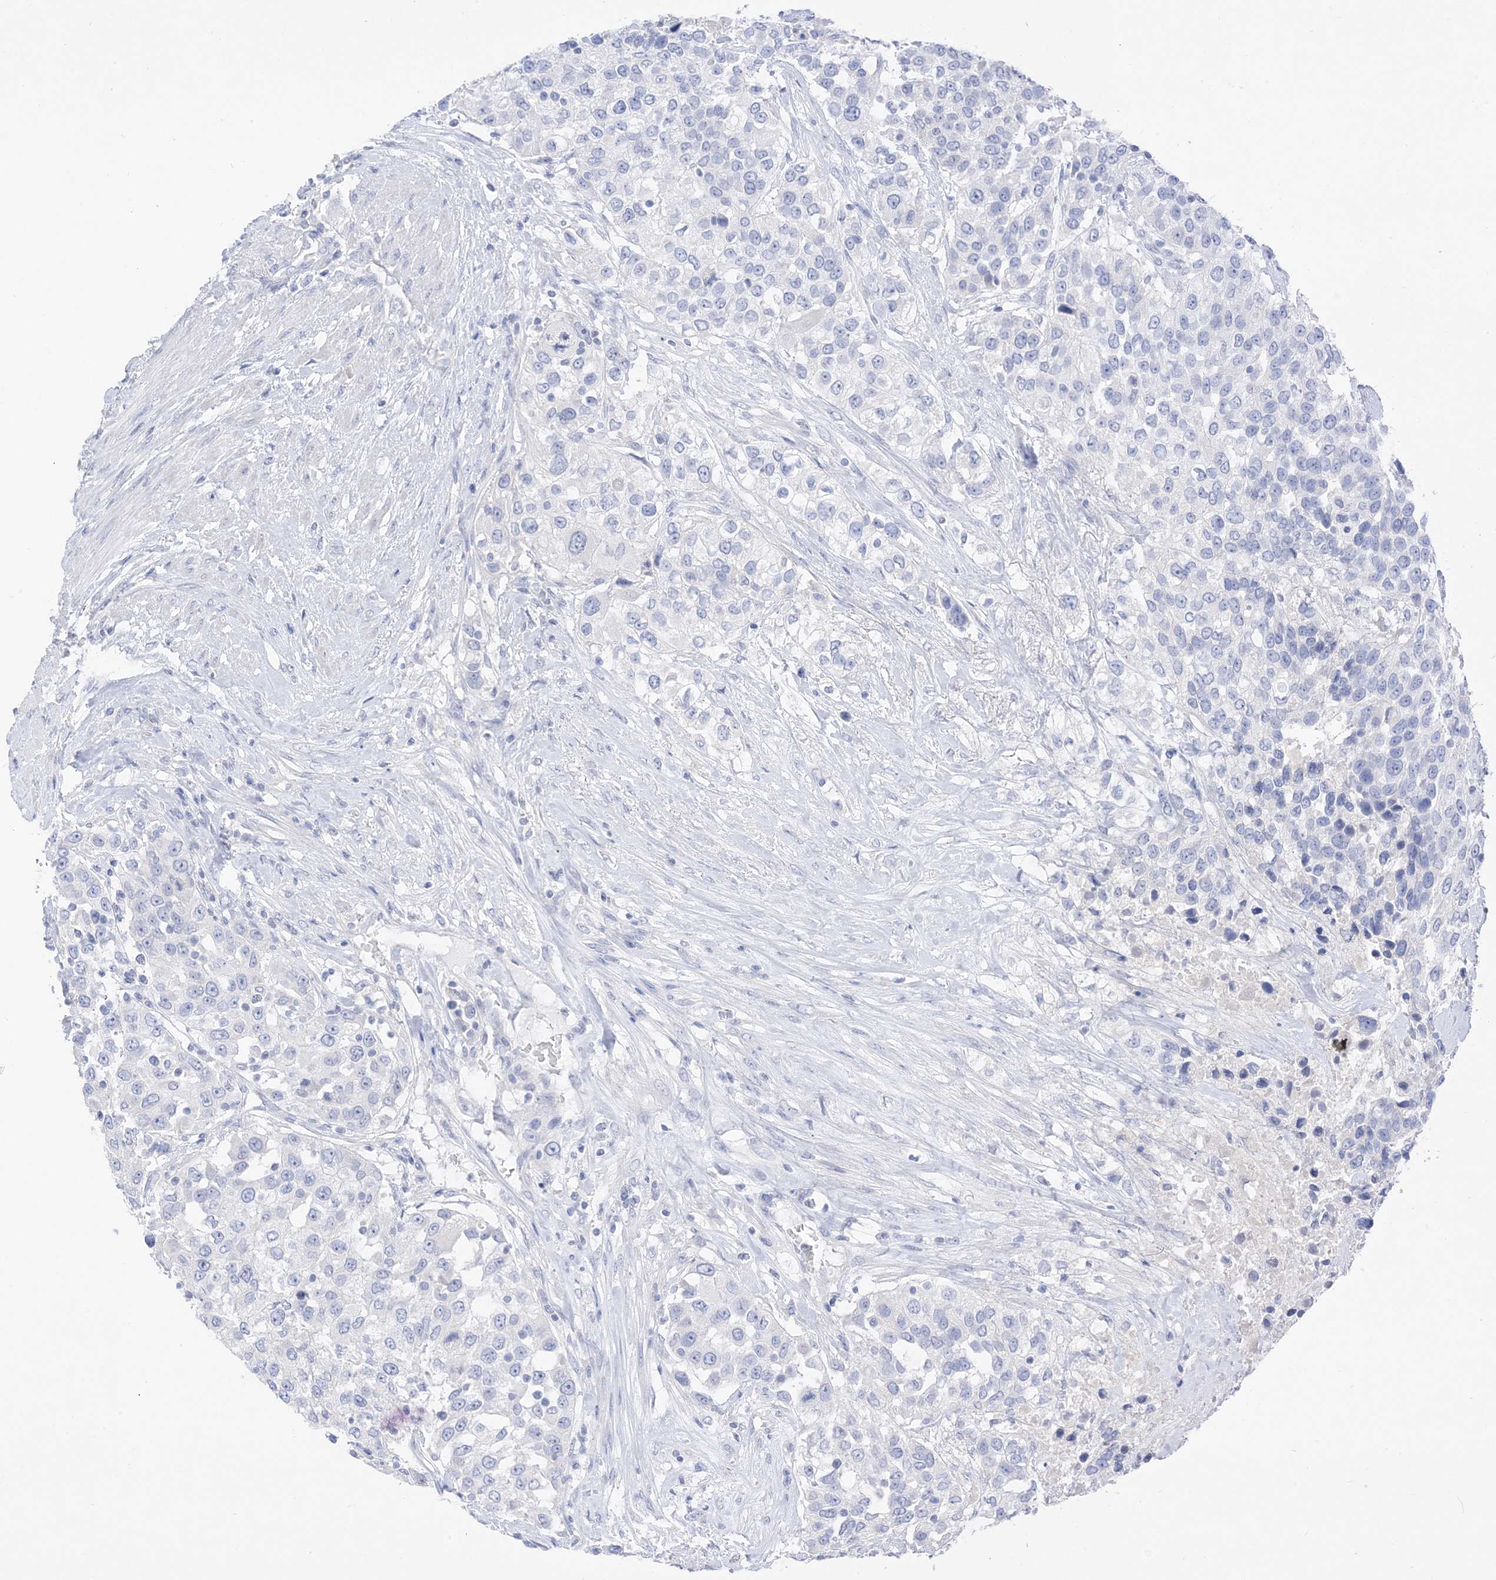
{"staining": {"intensity": "negative", "quantity": "none", "location": "none"}, "tissue": "urothelial cancer", "cell_type": "Tumor cells", "image_type": "cancer", "snomed": [{"axis": "morphology", "description": "Urothelial carcinoma, High grade"}, {"axis": "topography", "description": "Urinary bladder"}], "caption": "Immunohistochemistry of high-grade urothelial carcinoma reveals no staining in tumor cells.", "gene": "MUC17", "patient": {"sex": "female", "age": 80}}